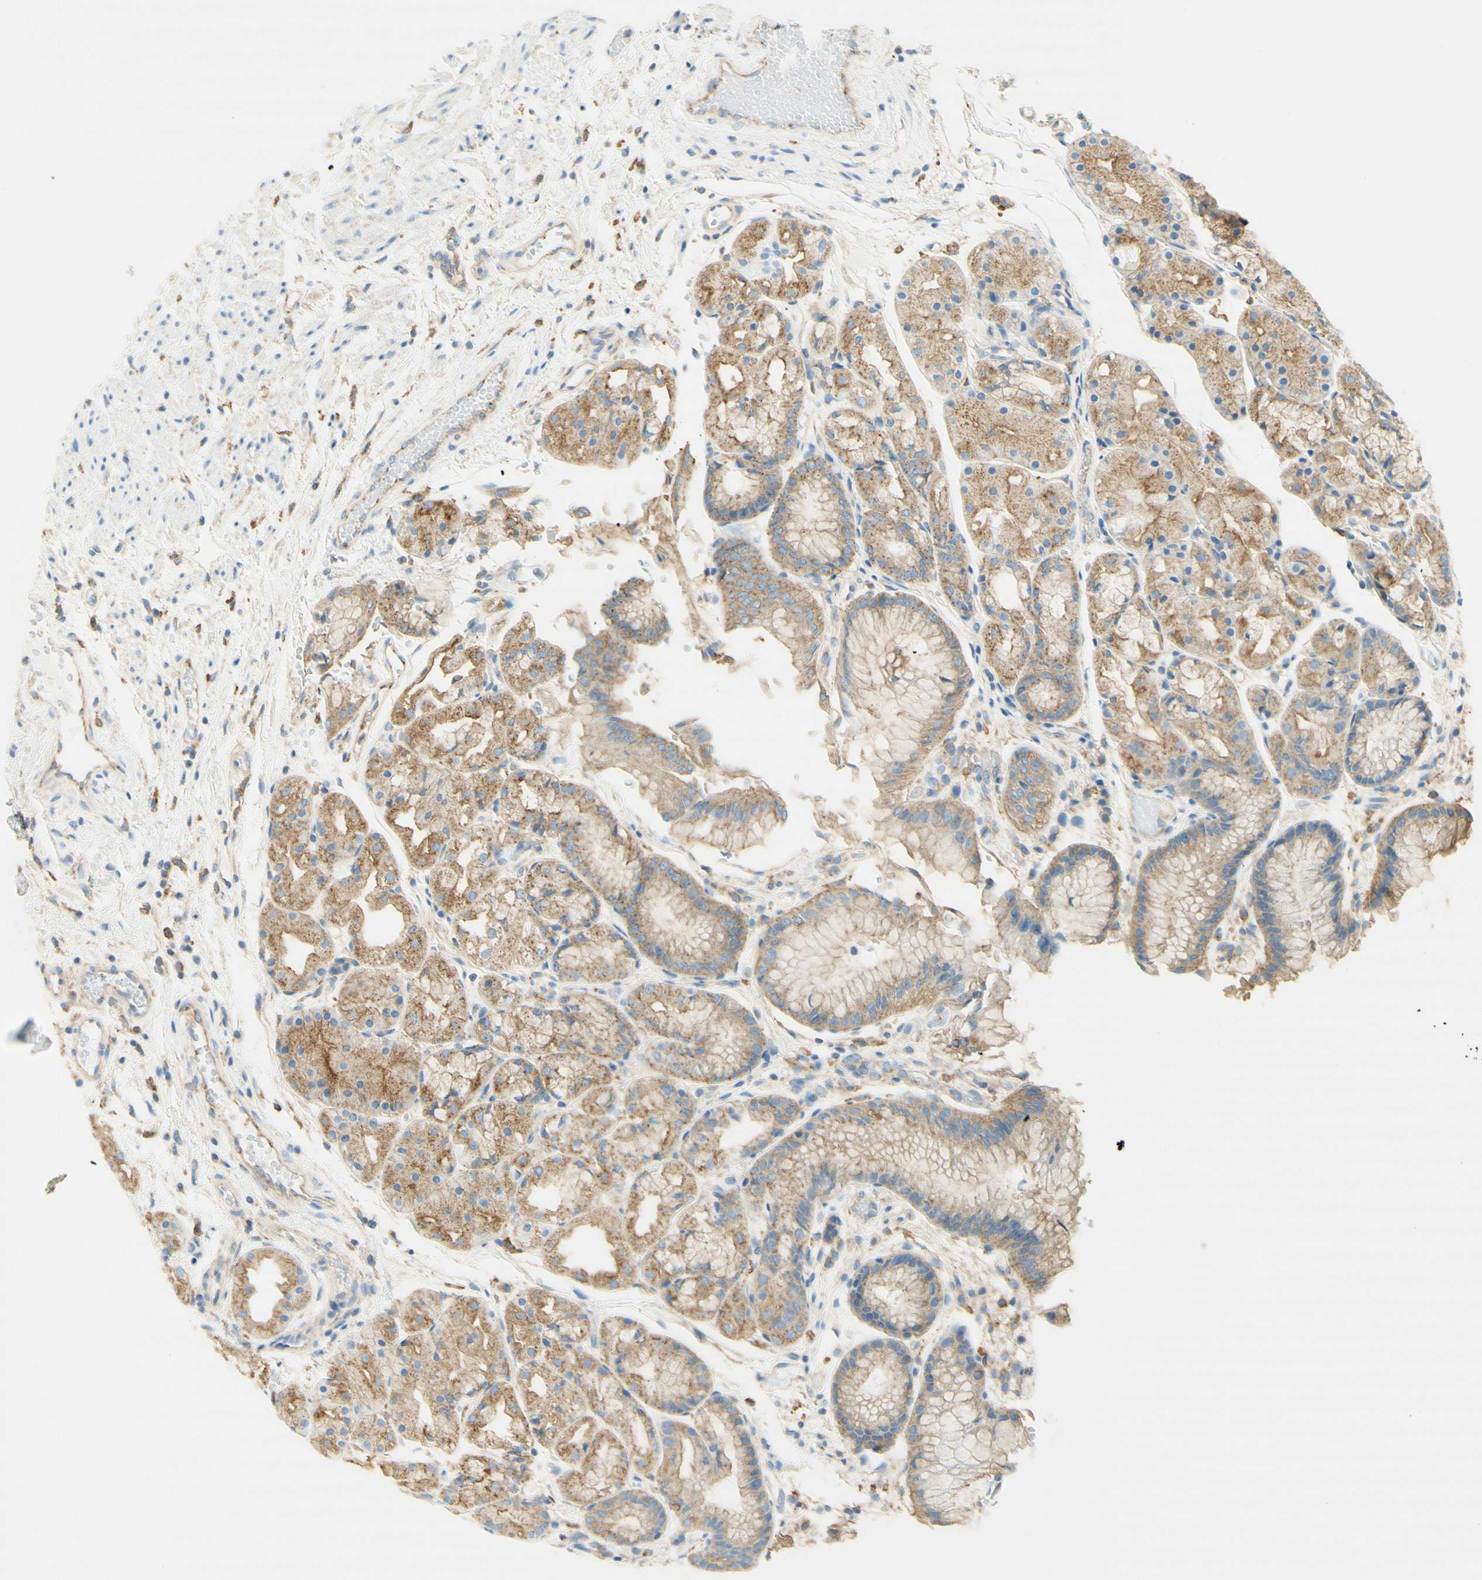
{"staining": {"intensity": "moderate", "quantity": ">75%", "location": "cytoplasmic/membranous"}, "tissue": "stomach", "cell_type": "Glandular cells", "image_type": "normal", "snomed": [{"axis": "morphology", "description": "Normal tissue, NOS"}, {"axis": "topography", "description": "Stomach, upper"}], "caption": "IHC image of benign human stomach stained for a protein (brown), which exhibits medium levels of moderate cytoplasmic/membranous staining in approximately >75% of glandular cells.", "gene": "CLTC", "patient": {"sex": "male", "age": 72}}